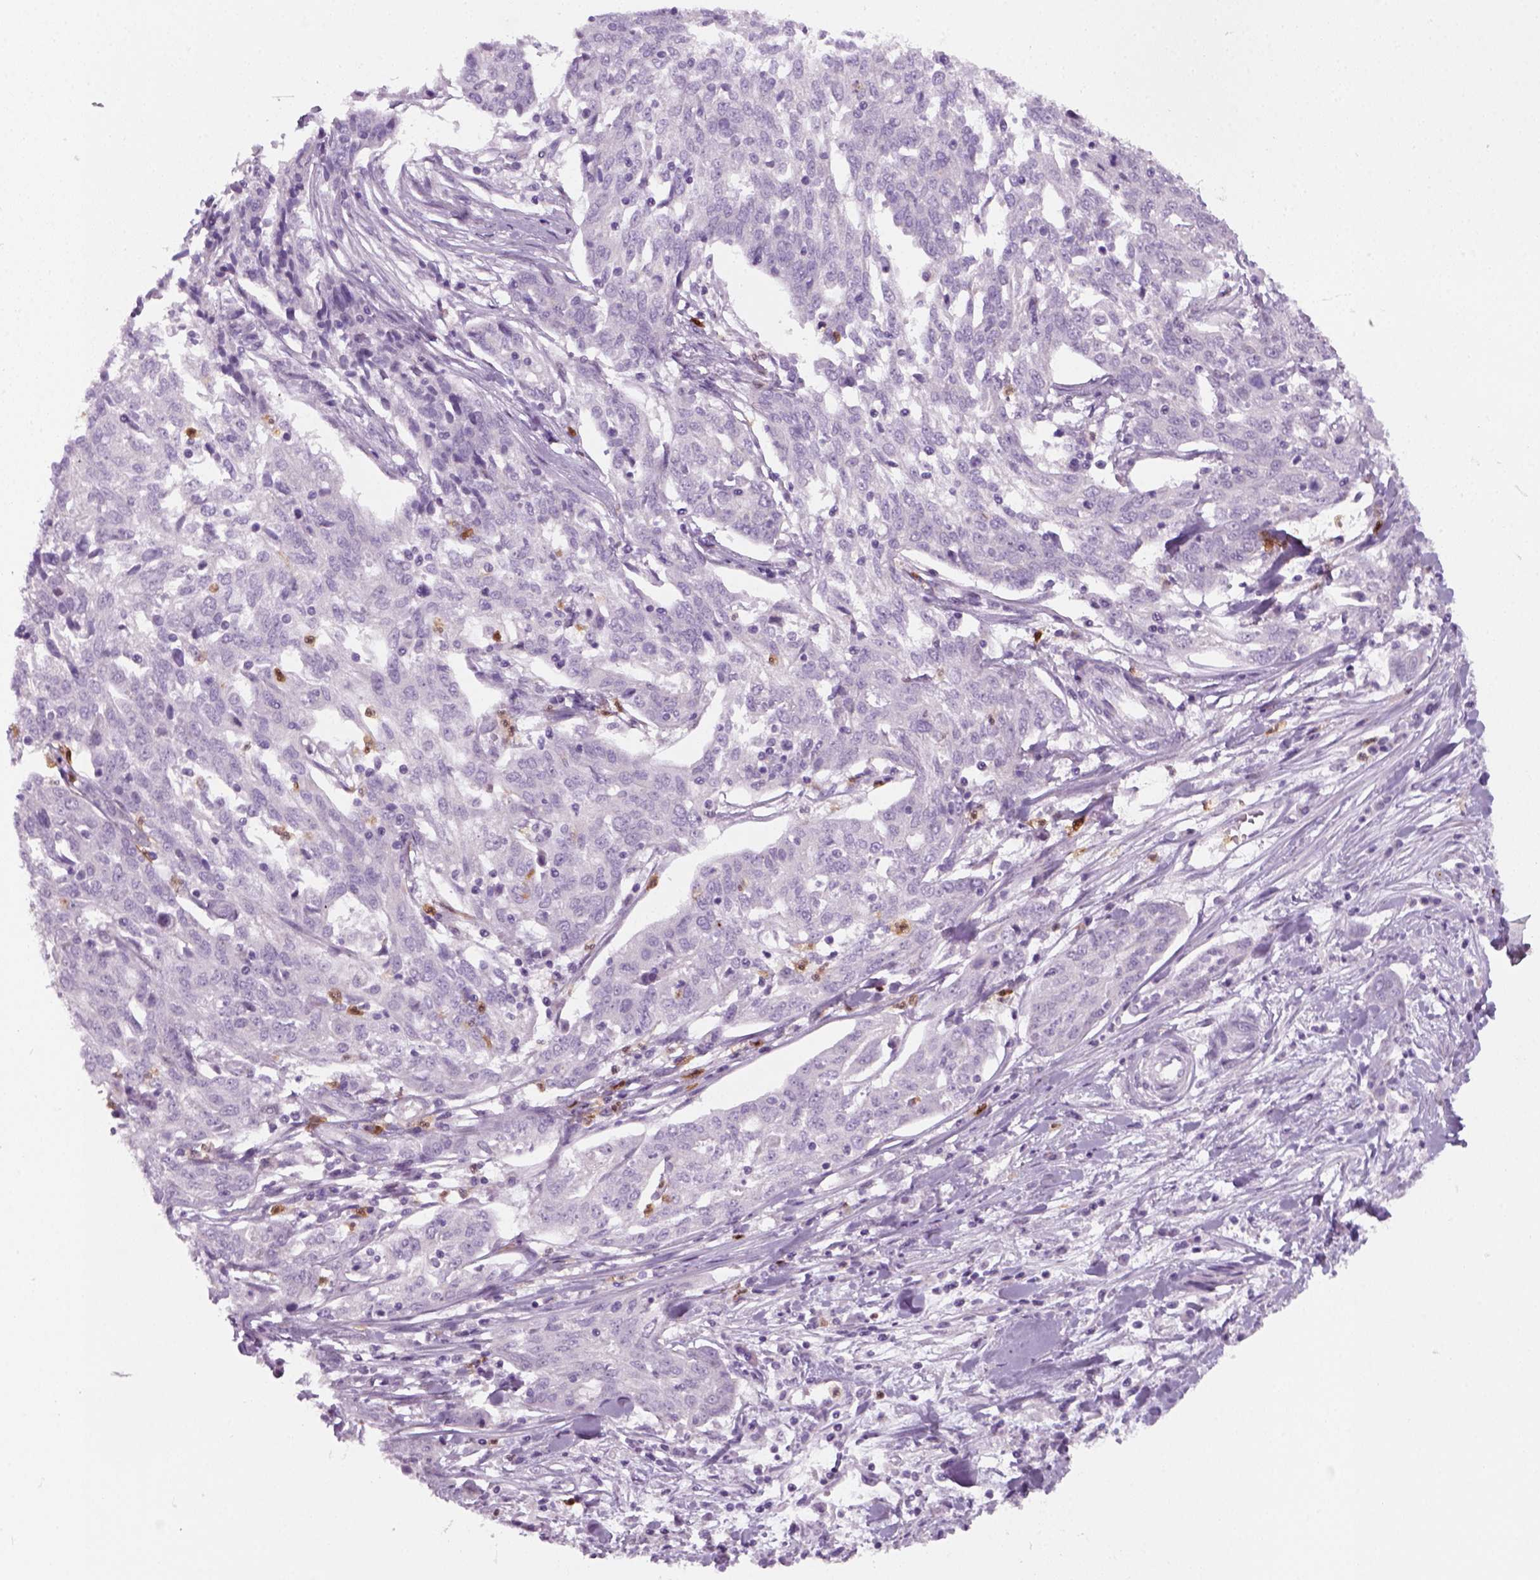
{"staining": {"intensity": "negative", "quantity": "none", "location": "none"}, "tissue": "ovarian cancer", "cell_type": "Tumor cells", "image_type": "cancer", "snomed": [{"axis": "morphology", "description": "Cystadenocarcinoma, serous, NOS"}, {"axis": "topography", "description": "Ovary"}], "caption": "Human serous cystadenocarcinoma (ovarian) stained for a protein using IHC reveals no expression in tumor cells.", "gene": "IL4", "patient": {"sex": "female", "age": 67}}